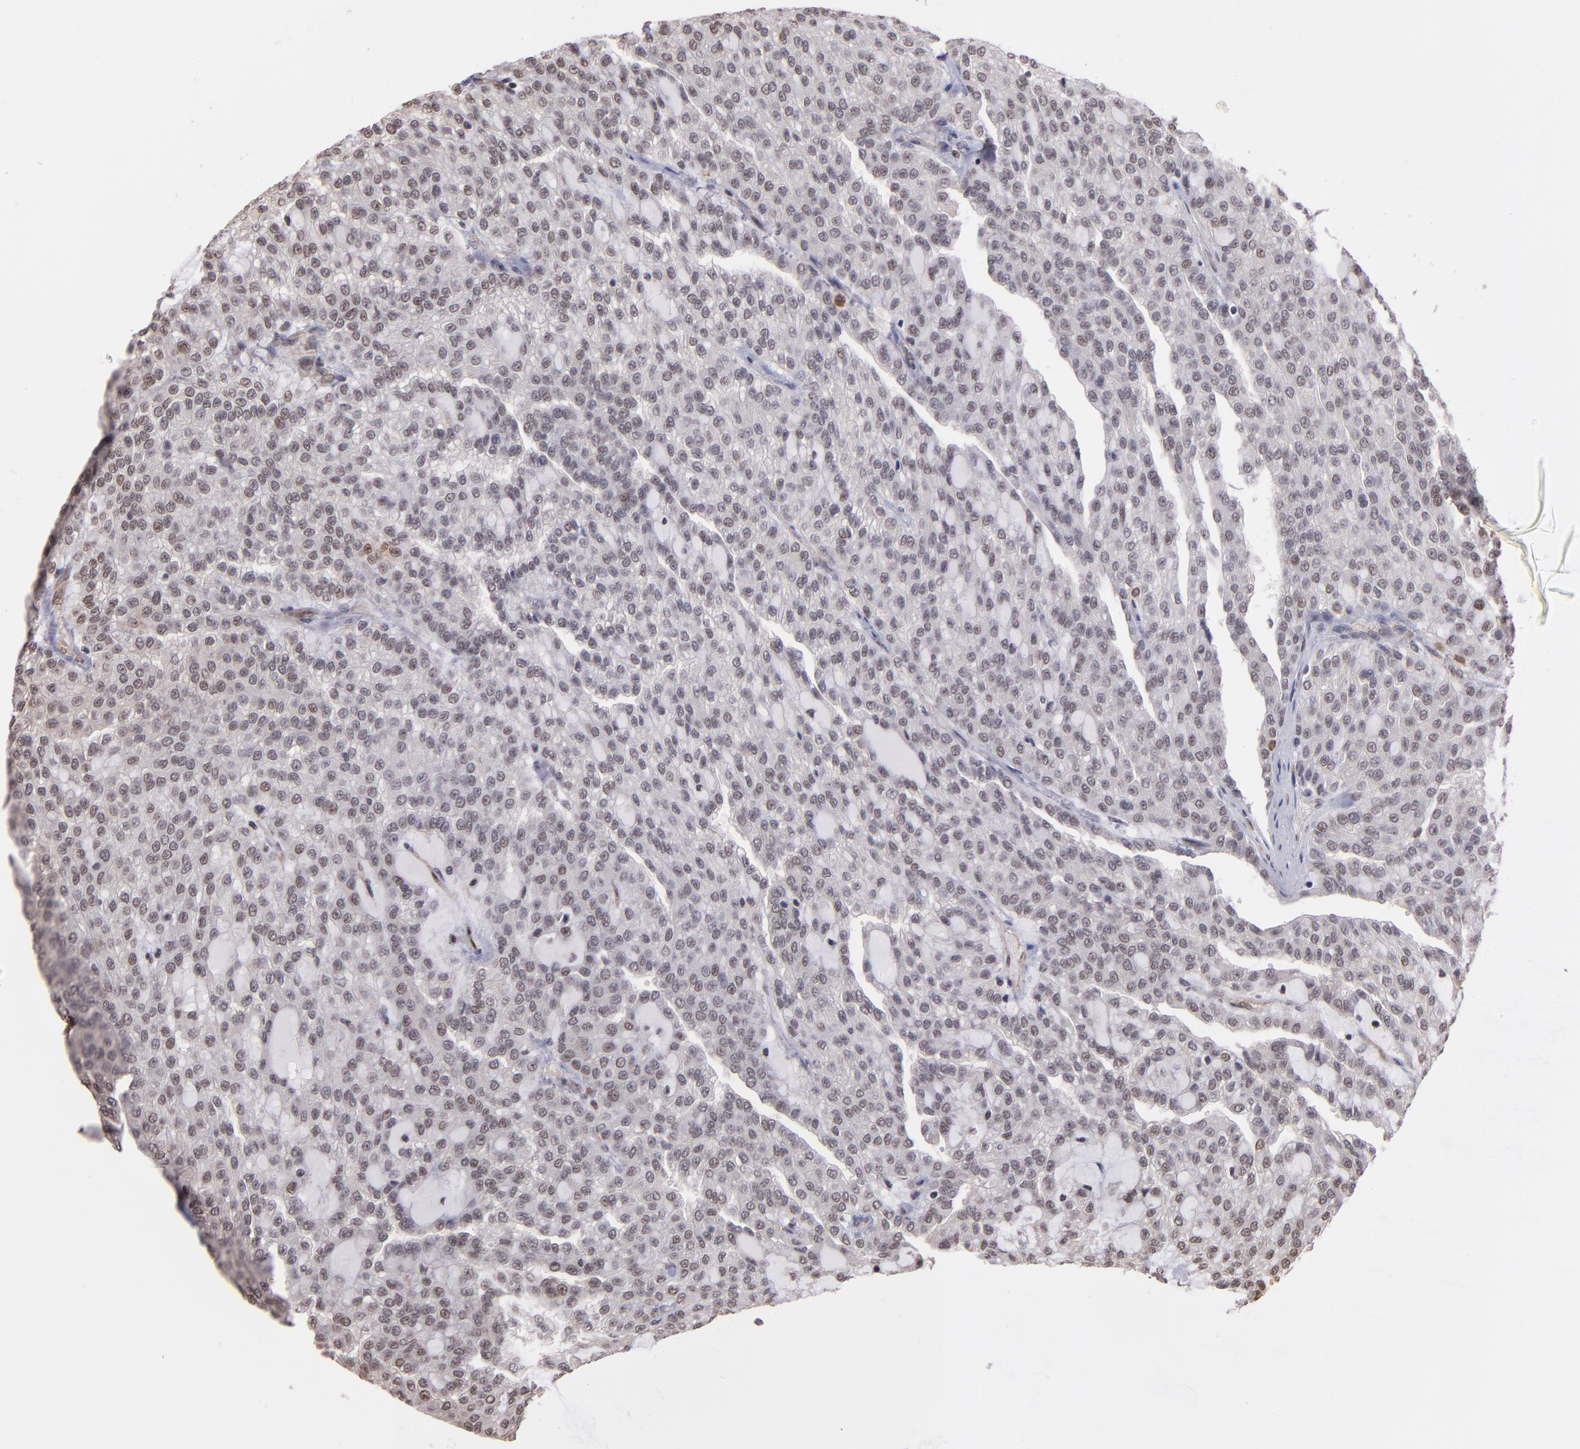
{"staining": {"intensity": "weak", "quantity": "<25%", "location": "nuclear"}, "tissue": "renal cancer", "cell_type": "Tumor cells", "image_type": "cancer", "snomed": [{"axis": "morphology", "description": "Adenocarcinoma, NOS"}, {"axis": "topography", "description": "Kidney"}], "caption": "Immunohistochemistry photomicrograph of adenocarcinoma (renal) stained for a protein (brown), which exhibits no expression in tumor cells.", "gene": "TERF2", "patient": {"sex": "male", "age": 63}}